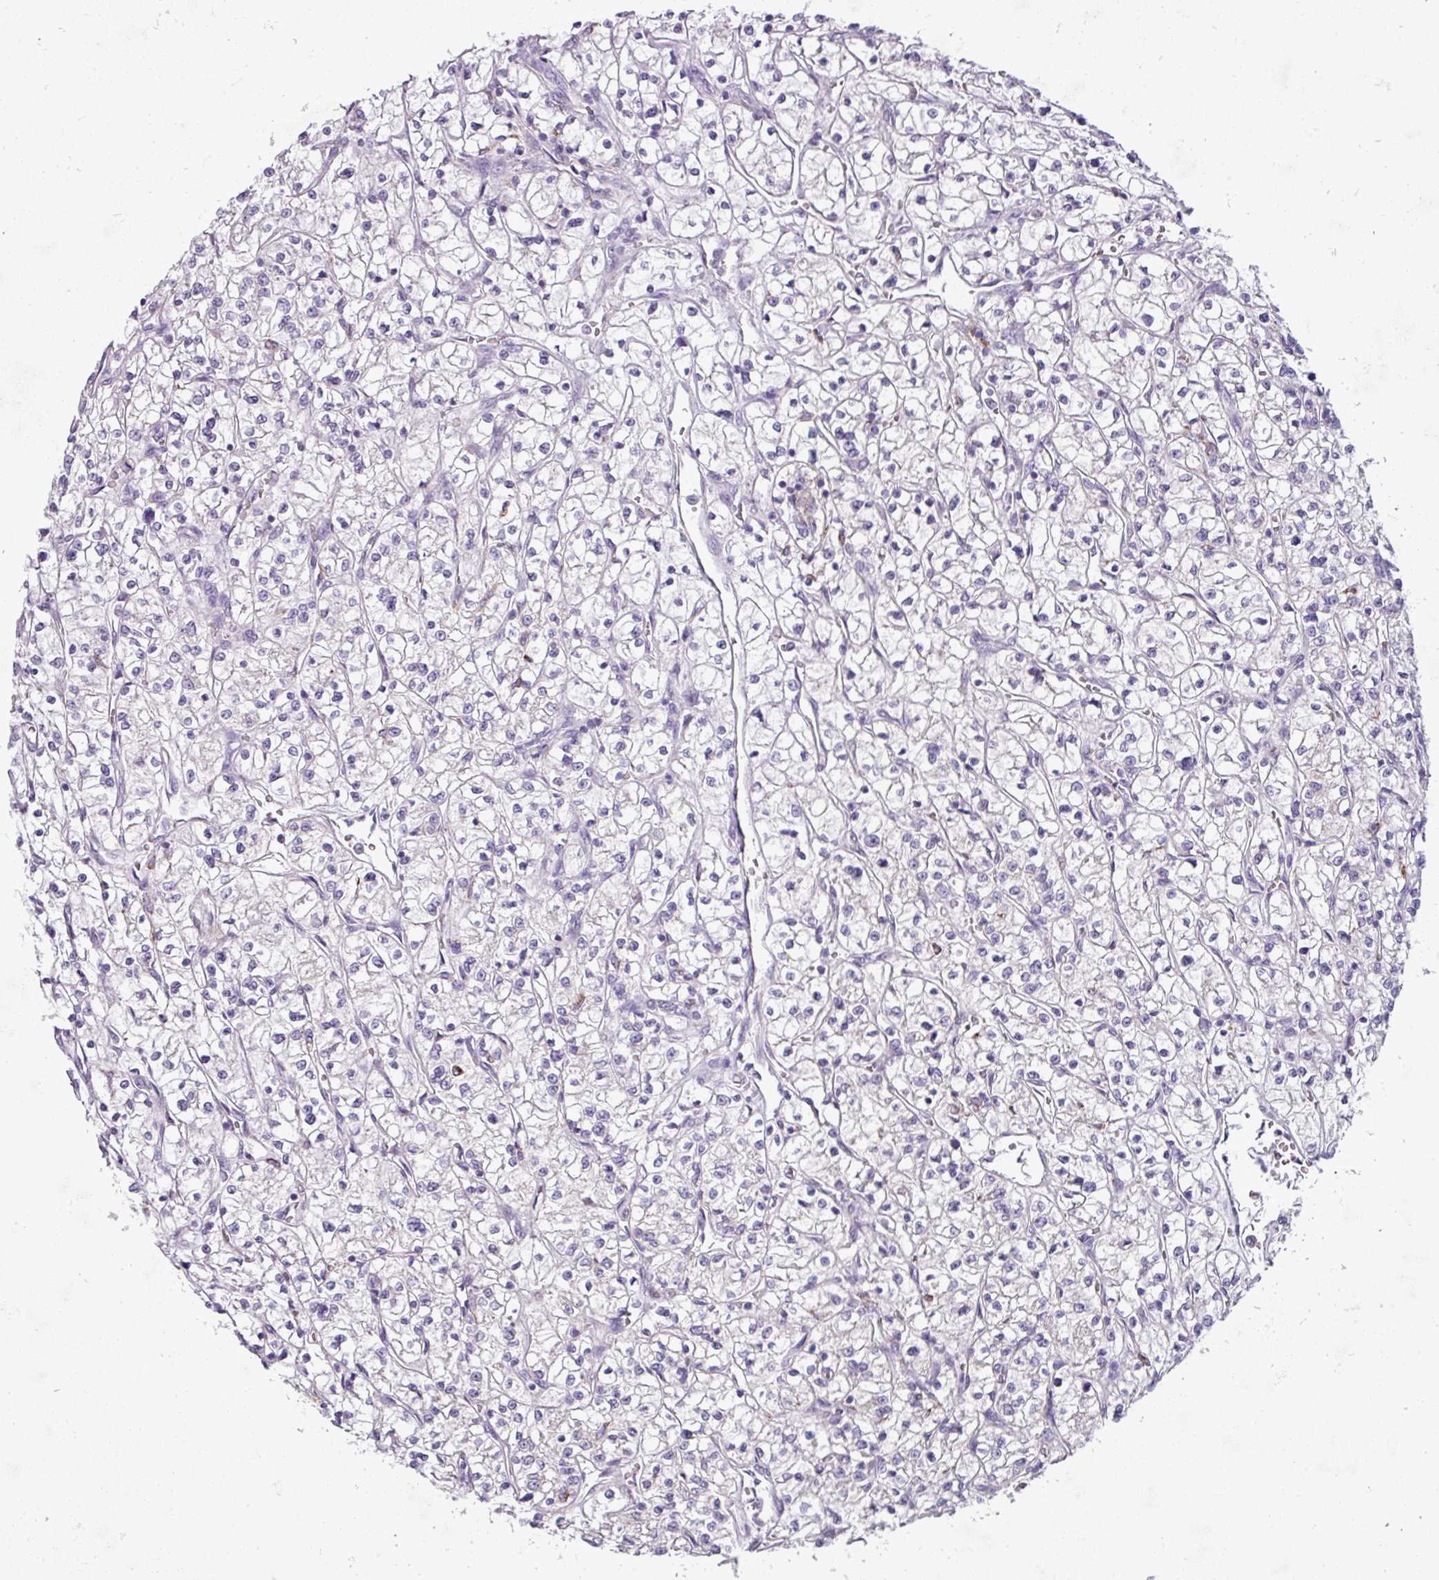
{"staining": {"intensity": "negative", "quantity": "none", "location": "none"}, "tissue": "renal cancer", "cell_type": "Tumor cells", "image_type": "cancer", "snomed": [{"axis": "morphology", "description": "Adenocarcinoma, NOS"}, {"axis": "topography", "description": "Kidney"}], "caption": "IHC histopathology image of human renal adenocarcinoma stained for a protein (brown), which shows no staining in tumor cells. (Brightfield microscopy of DAB (3,3'-diaminobenzidine) immunohistochemistry at high magnification).", "gene": "ZNF667", "patient": {"sex": "female", "age": 64}}